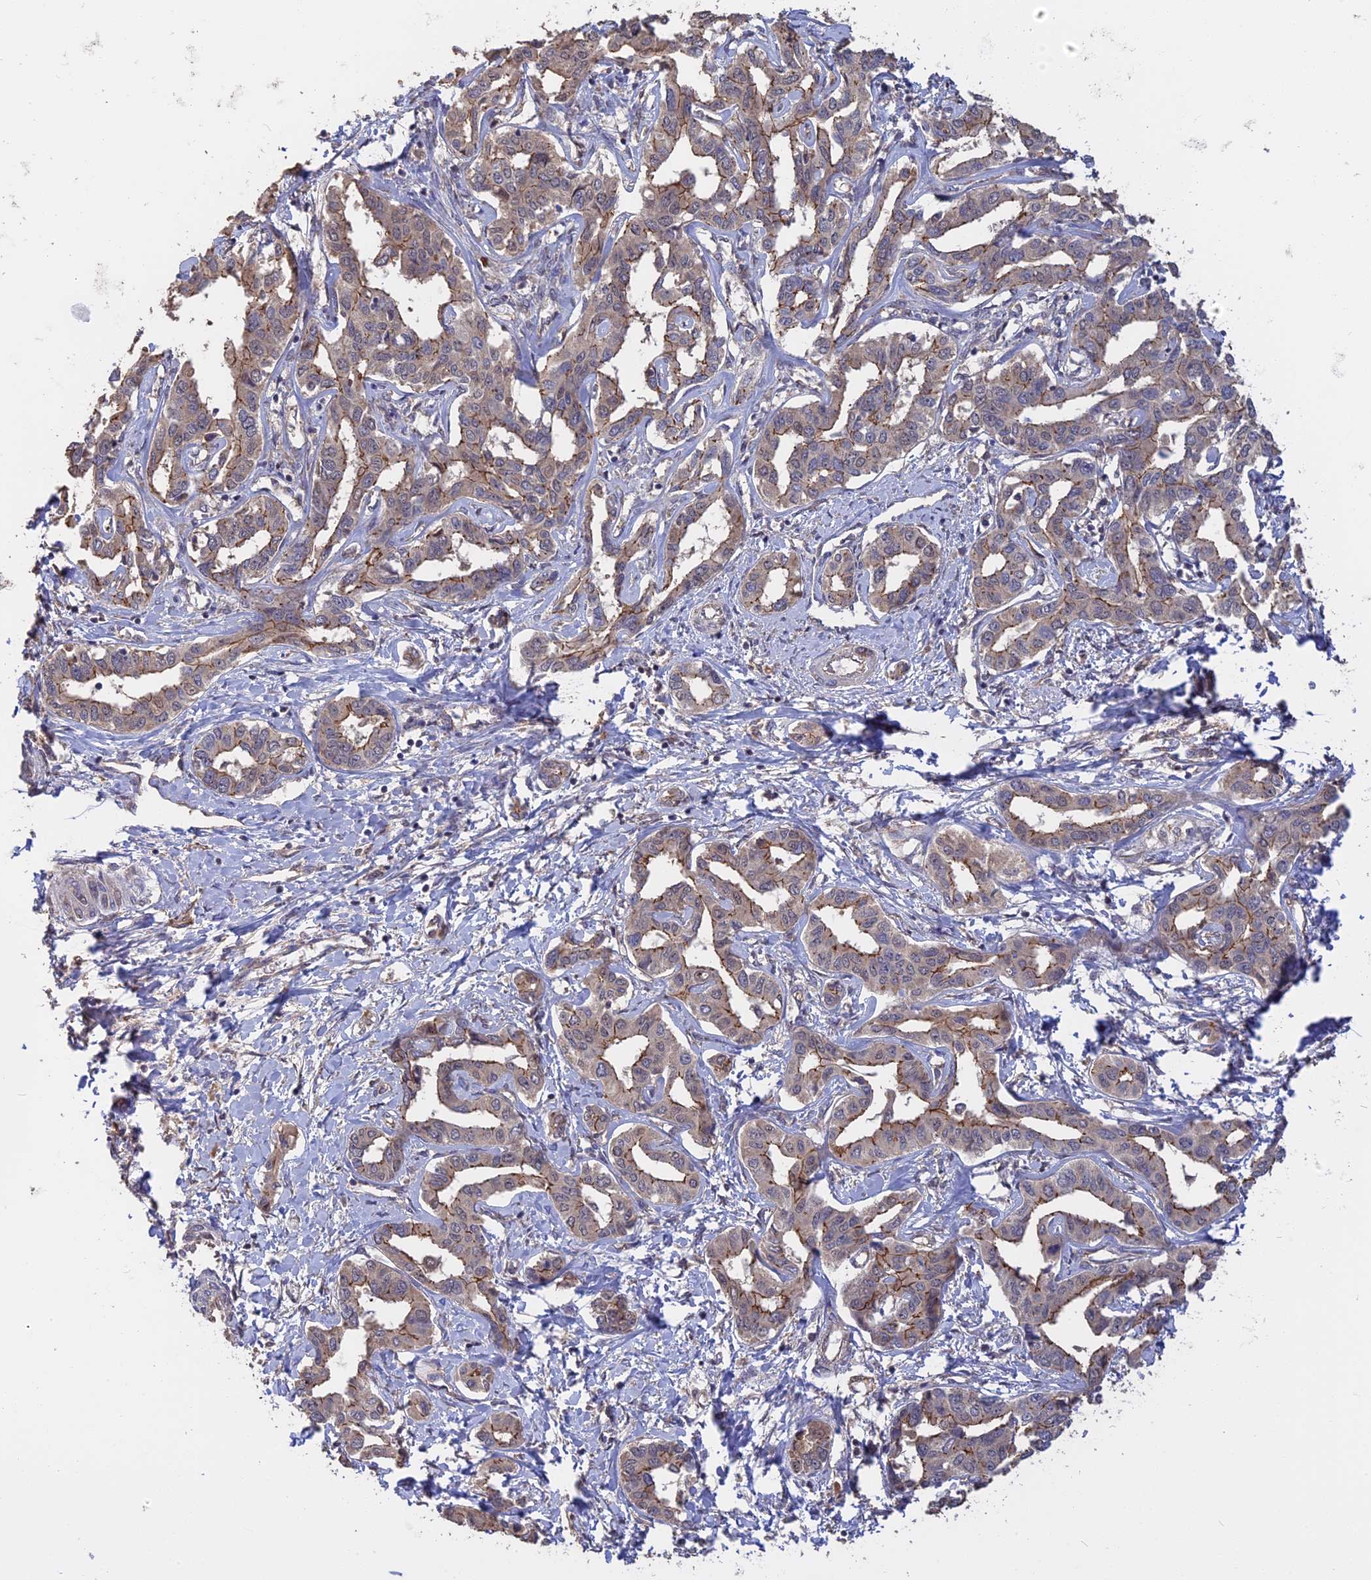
{"staining": {"intensity": "moderate", "quantity": "25%-75%", "location": "cytoplasmic/membranous"}, "tissue": "liver cancer", "cell_type": "Tumor cells", "image_type": "cancer", "snomed": [{"axis": "morphology", "description": "Cholangiocarcinoma"}, {"axis": "topography", "description": "Liver"}], "caption": "The immunohistochemical stain labels moderate cytoplasmic/membranous positivity in tumor cells of liver cancer tissue.", "gene": "ARHGAP40", "patient": {"sex": "male", "age": 59}}